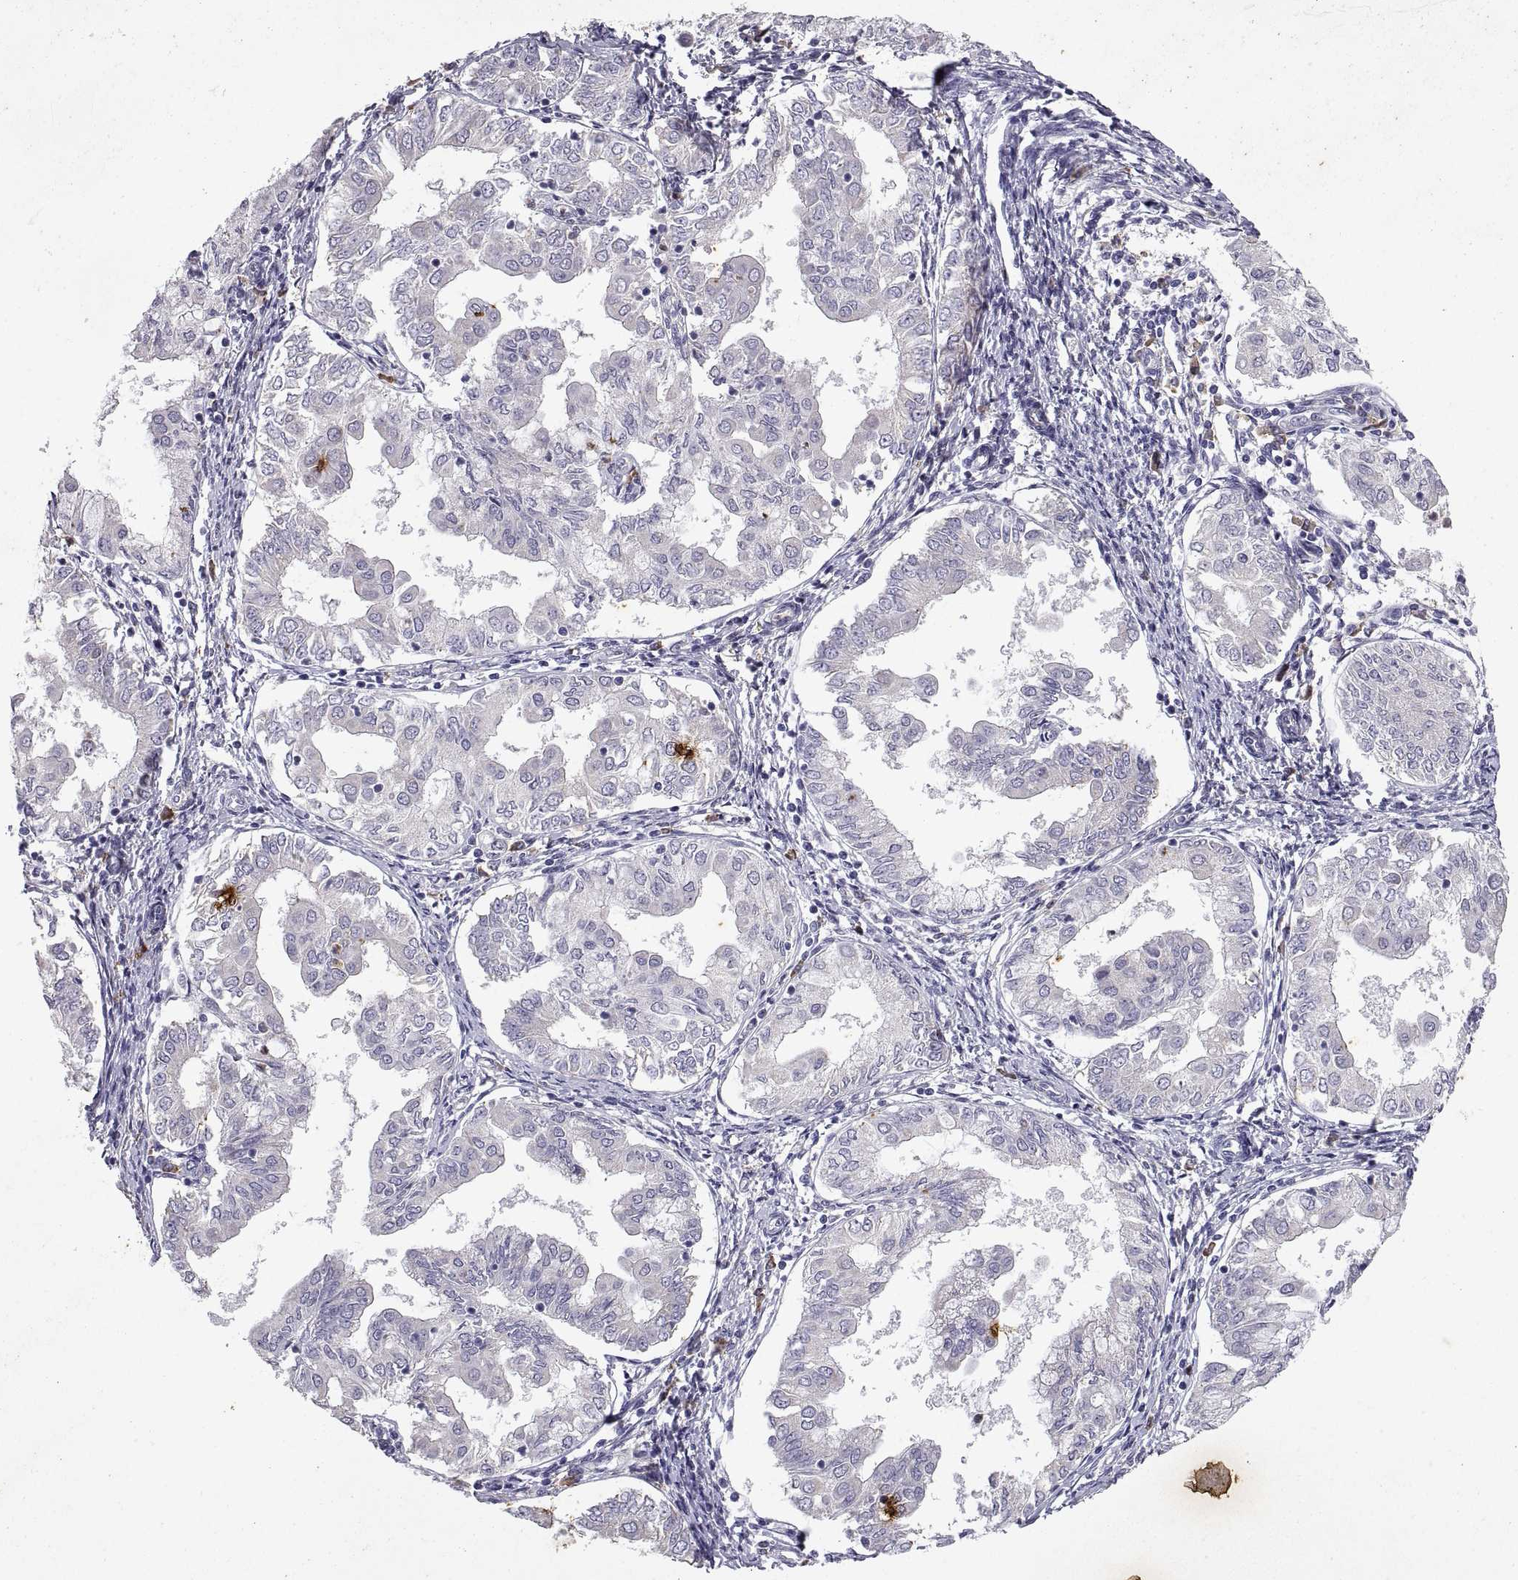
{"staining": {"intensity": "negative", "quantity": "none", "location": "none"}, "tissue": "endometrial cancer", "cell_type": "Tumor cells", "image_type": "cancer", "snomed": [{"axis": "morphology", "description": "Adenocarcinoma, NOS"}, {"axis": "topography", "description": "Endometrium"}], "caption": "There is no significant staining in tumor cells of endometrial cancer.", "gene": "DOK3", "patient": {"sex": "female", "age": 68}}